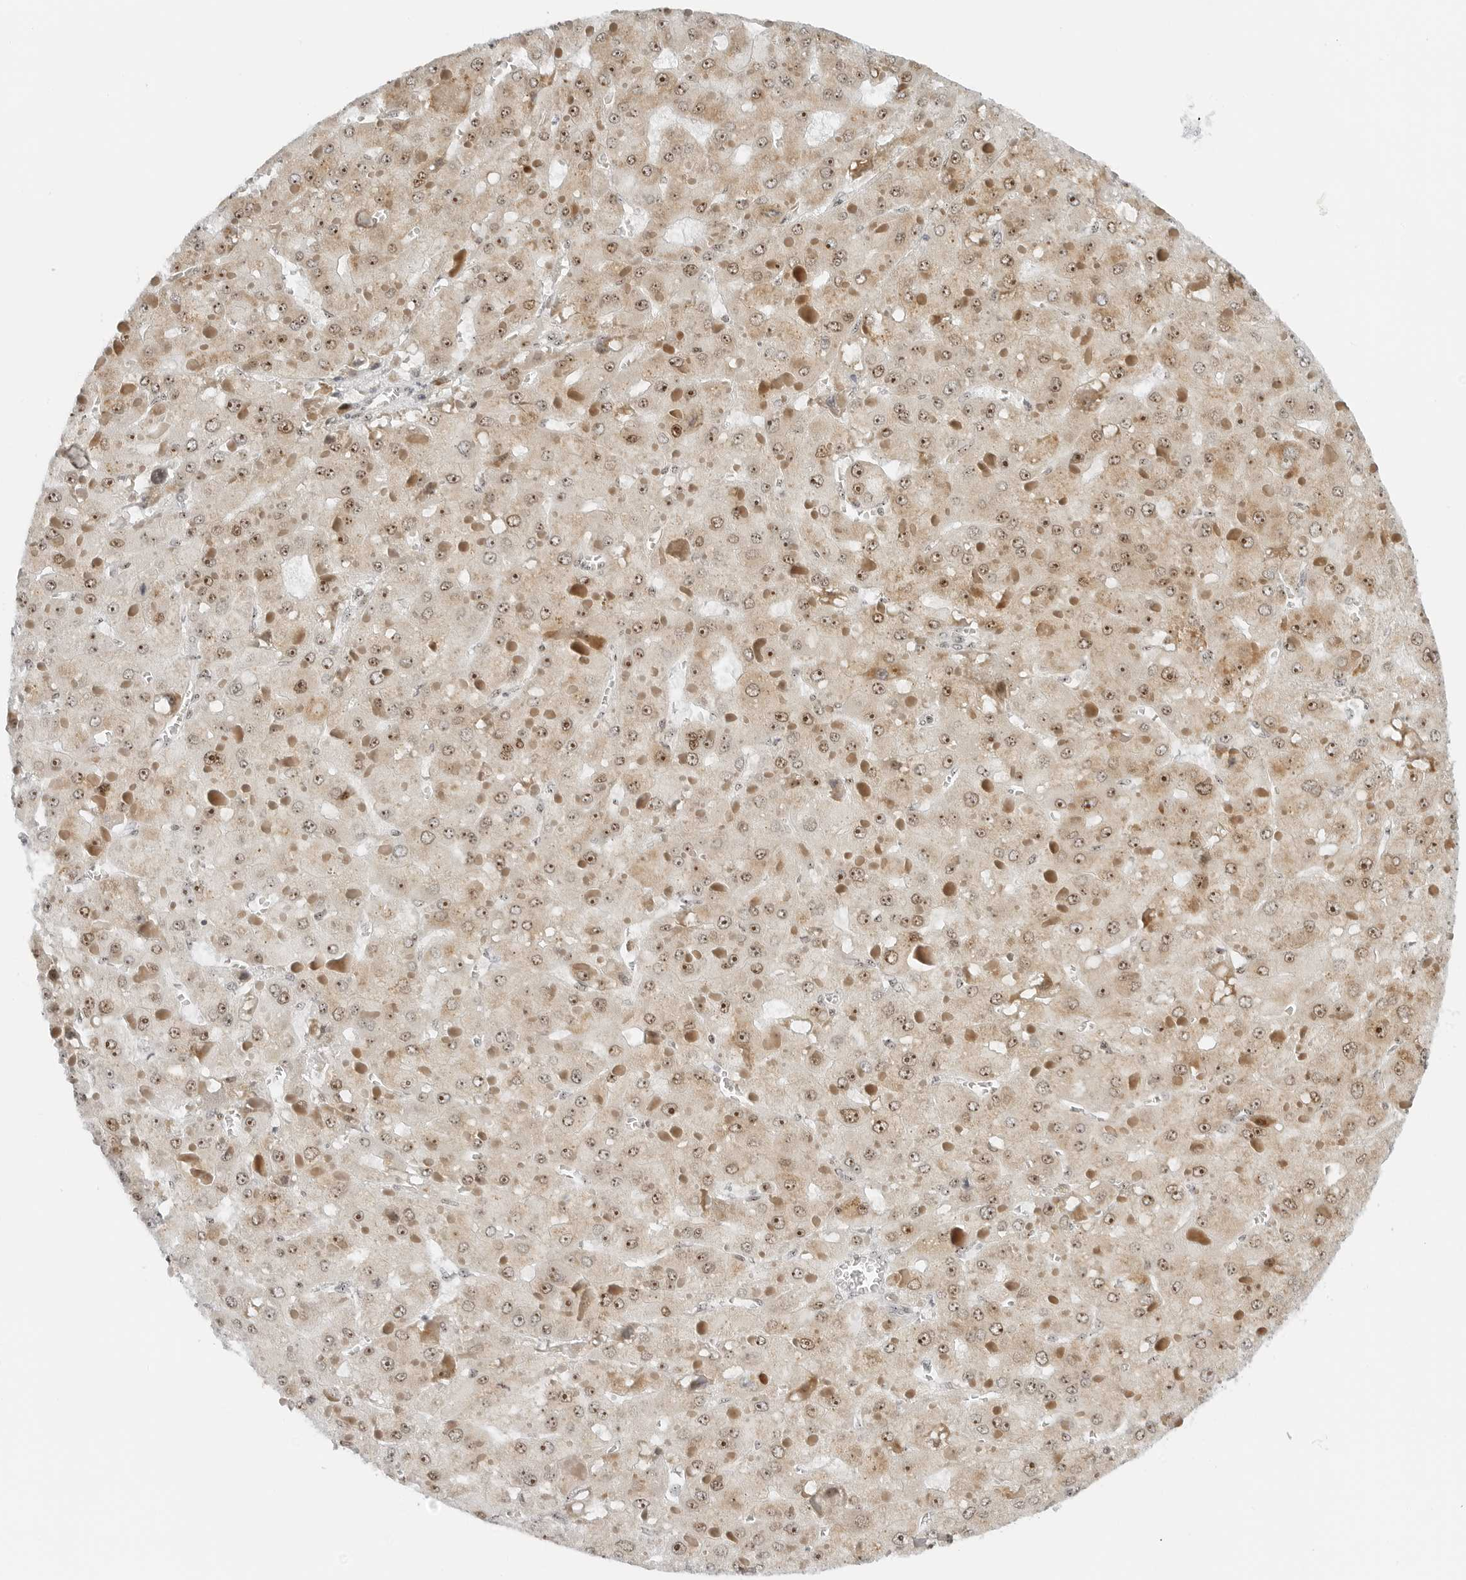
{"staining": {"intensity": "moderate", "quantity": "25%-75%", "location": "nuclear"}, "tissue": "liver cancer", "cell_type": "Tumor cells", "image_type": "cancer", "snomed": [{"axis": "morphology", "description": "Carcinoma, Hepatocellular, NOS"}, {"axis": "topography", "description": "Liver"}], "caption": "Liver hepatocellular carcinoma tissue shows moderate nuclear expression in approximately 25%-75% of tumor cells", "gene": "RIMKLA", "patient": {"sex": "female", "age": 73}}